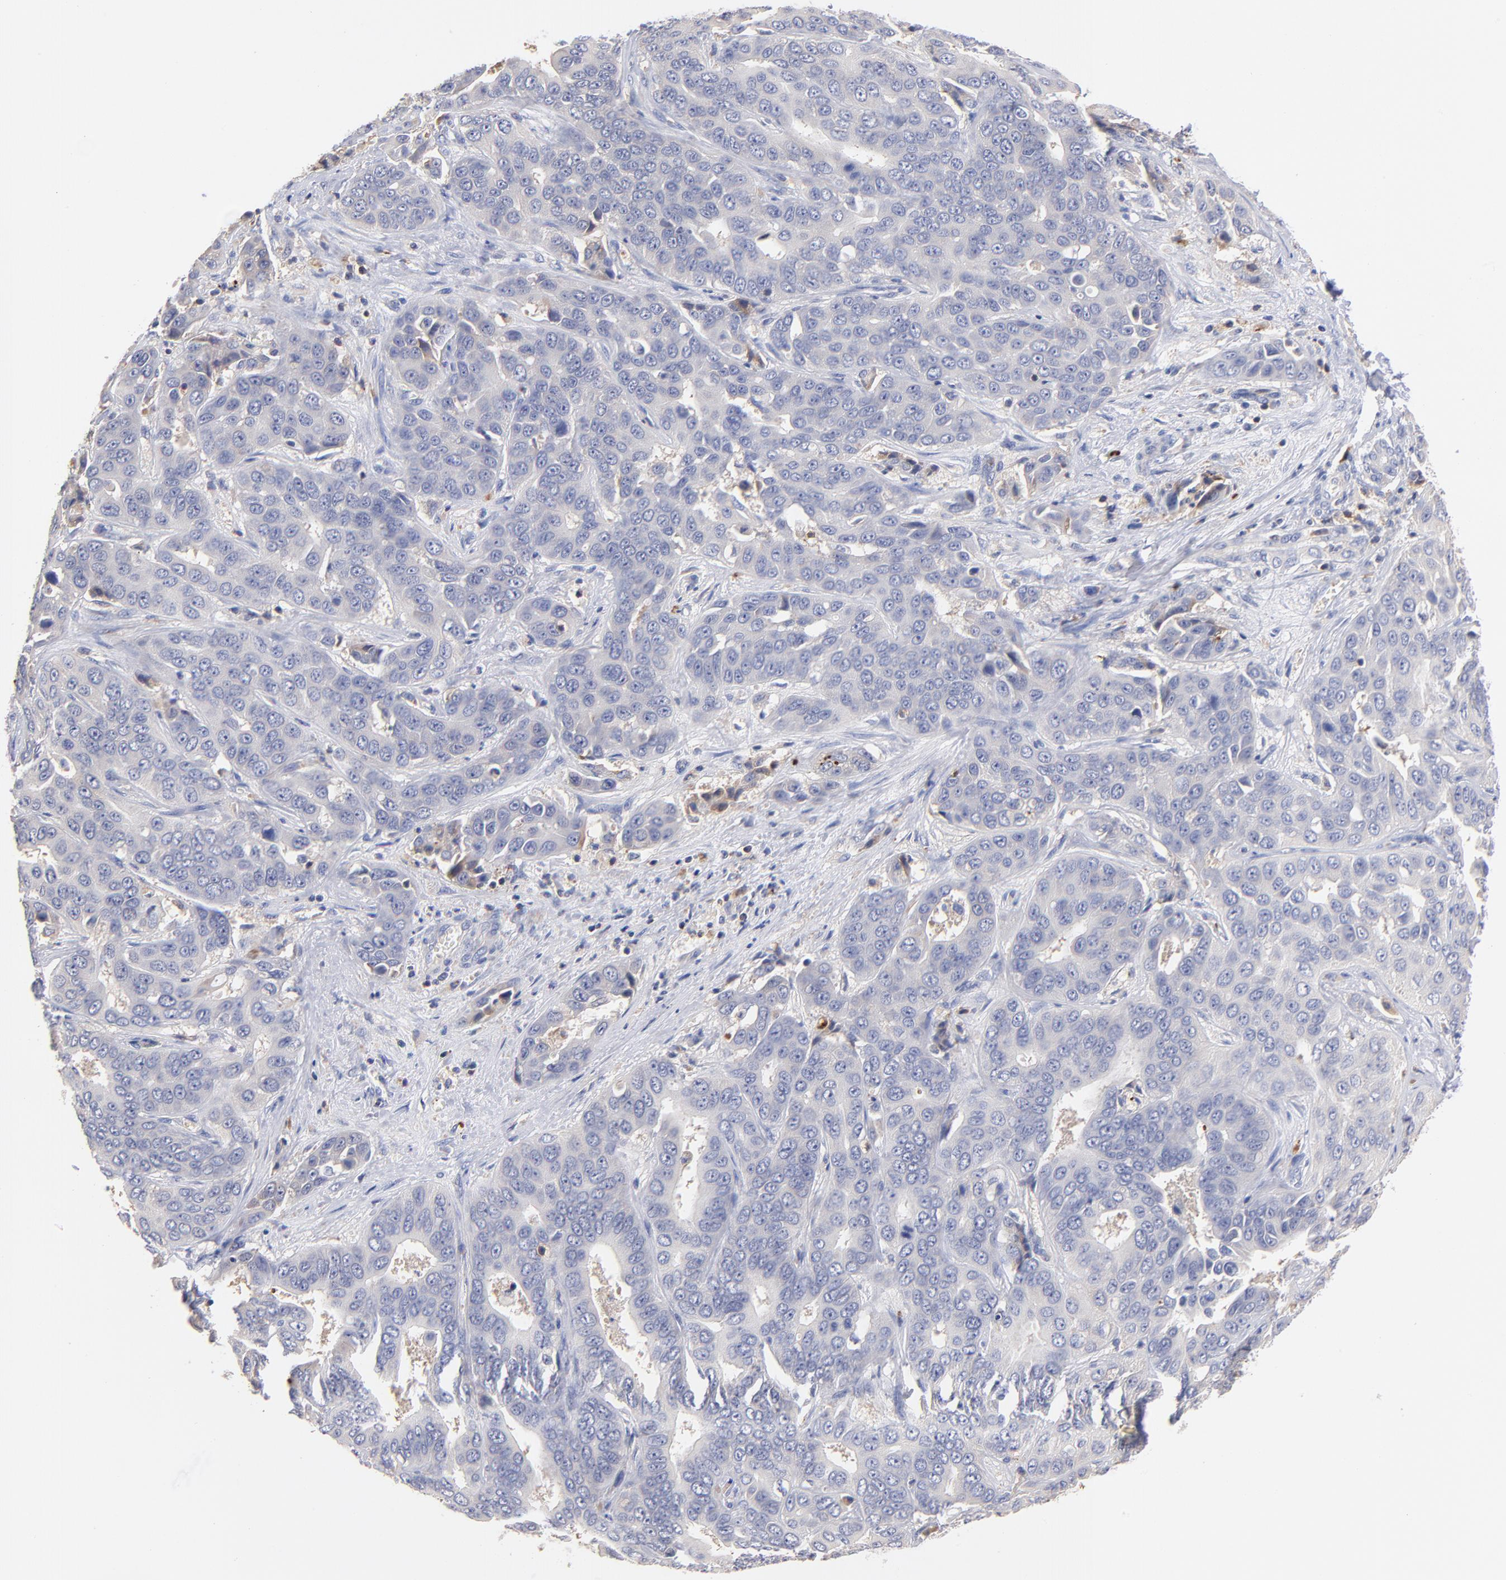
{"staining": {"intensity": "negative", "quantity": "none", "location": "none"}, "tissue": "liver cancer", "cell_type": "Tumor cells", "image_type": "cancer", "snomed": [{"axis": "morphology", "description": "Cholangiocarcinoma"}, {"axis": "topography", "description": "Liver"}], "caption": "The IHC image has no significant positivity in tumor cells of cholangiocarcinoma (liver) tissue.", "gene": "KREMEN2", "patient": {"sex": "female", "age": 52}}